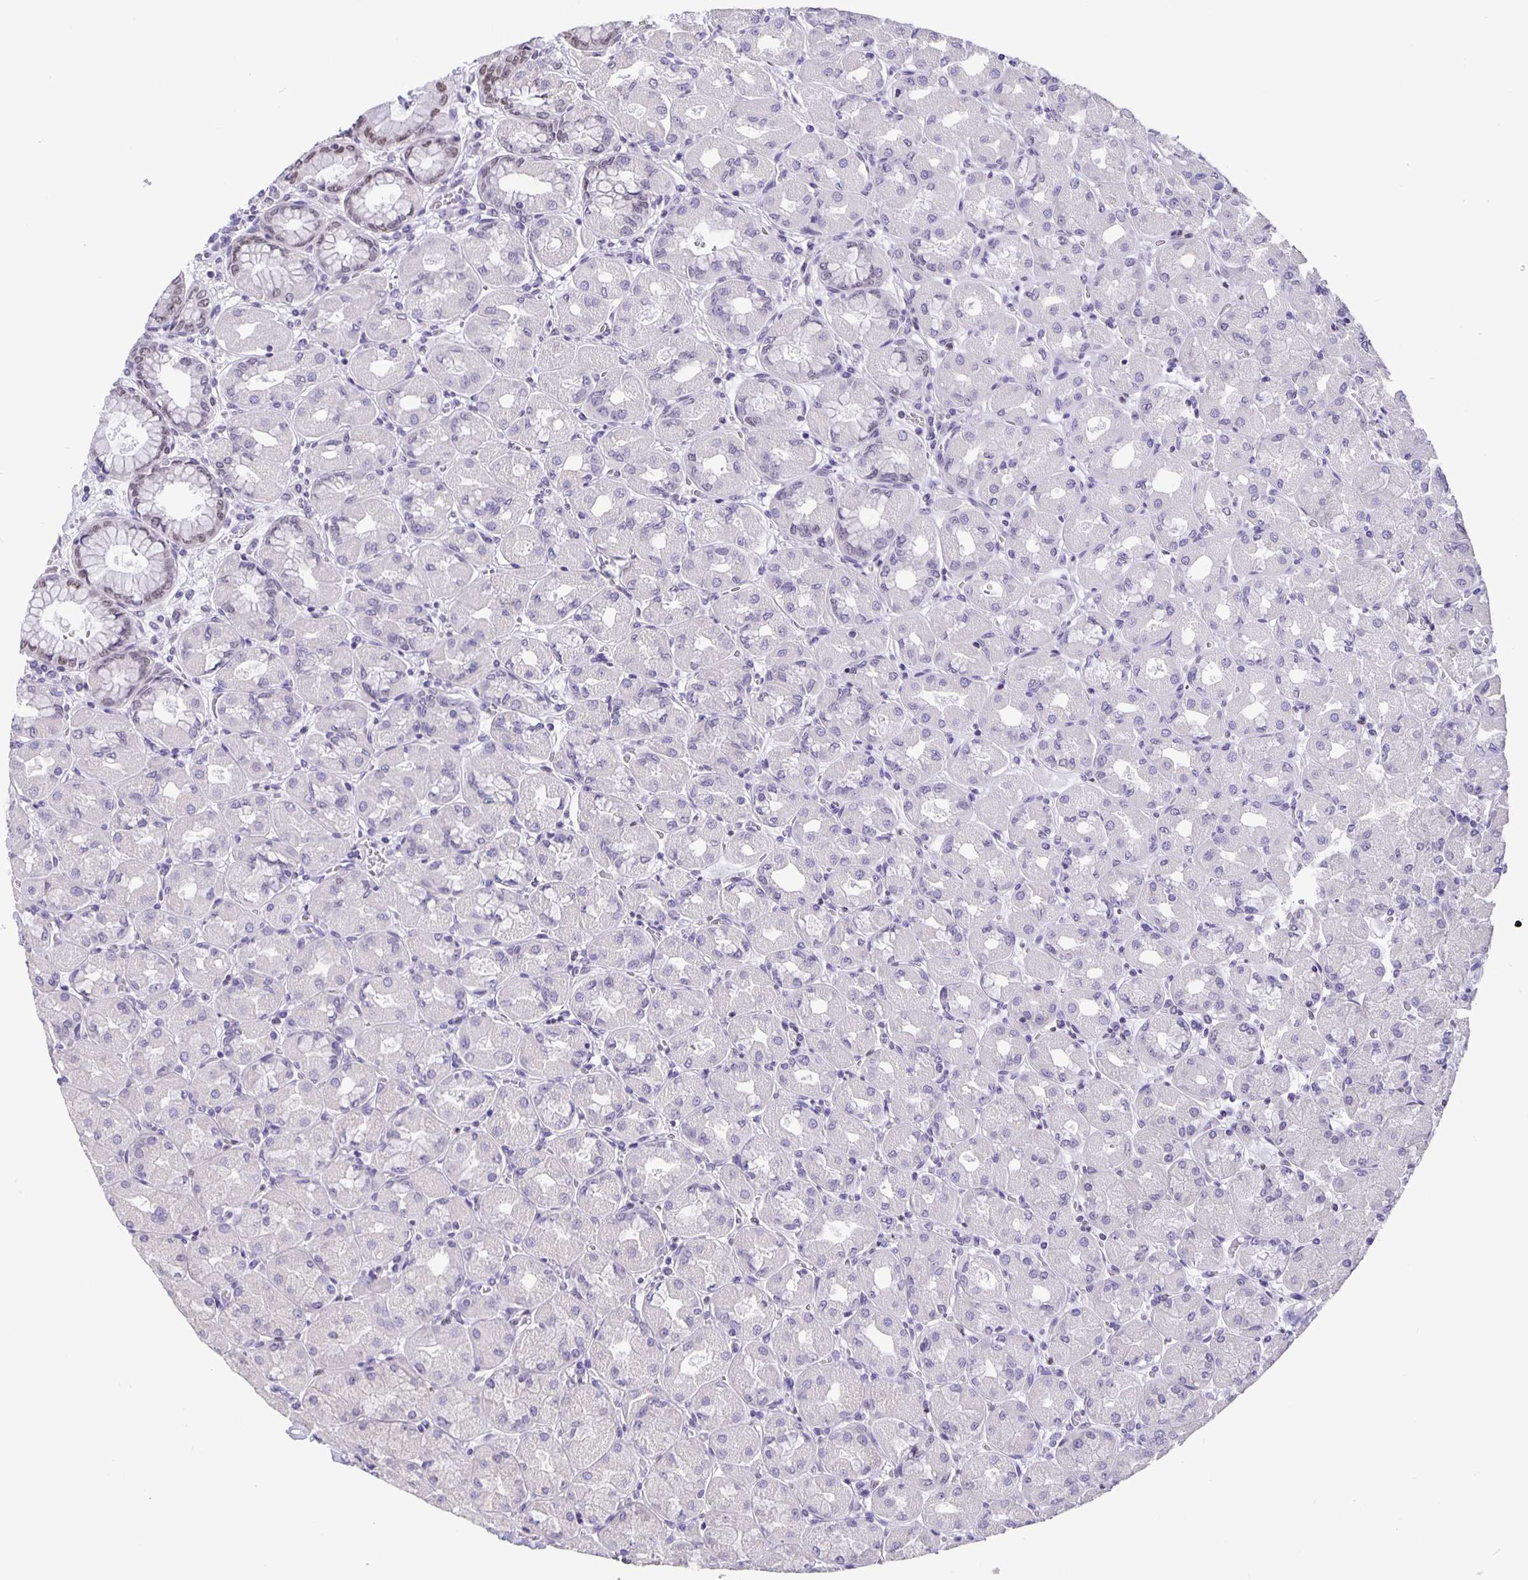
{"staining": {"intensity": "moderate", "quantity": "<25%", "location": "nuclear"}, "tissue": "stomach", "cell_type": "Glandular cells", "image_type": "normal", "snomed": [{"axis": "morphology", "description": "Normal tissue, NOS"}, {"axis": "topography", "description": "Stomach, upper"}], "caption": "Protein expression analysis of normal human stomach reveals moderate nuclear positivity in approximately <25% of glandular cells. The protein is shown in brown color, while the nuclei are stained blue.", "gene": "FOSL2", "patient": {"sex": "female", "age": 56}}